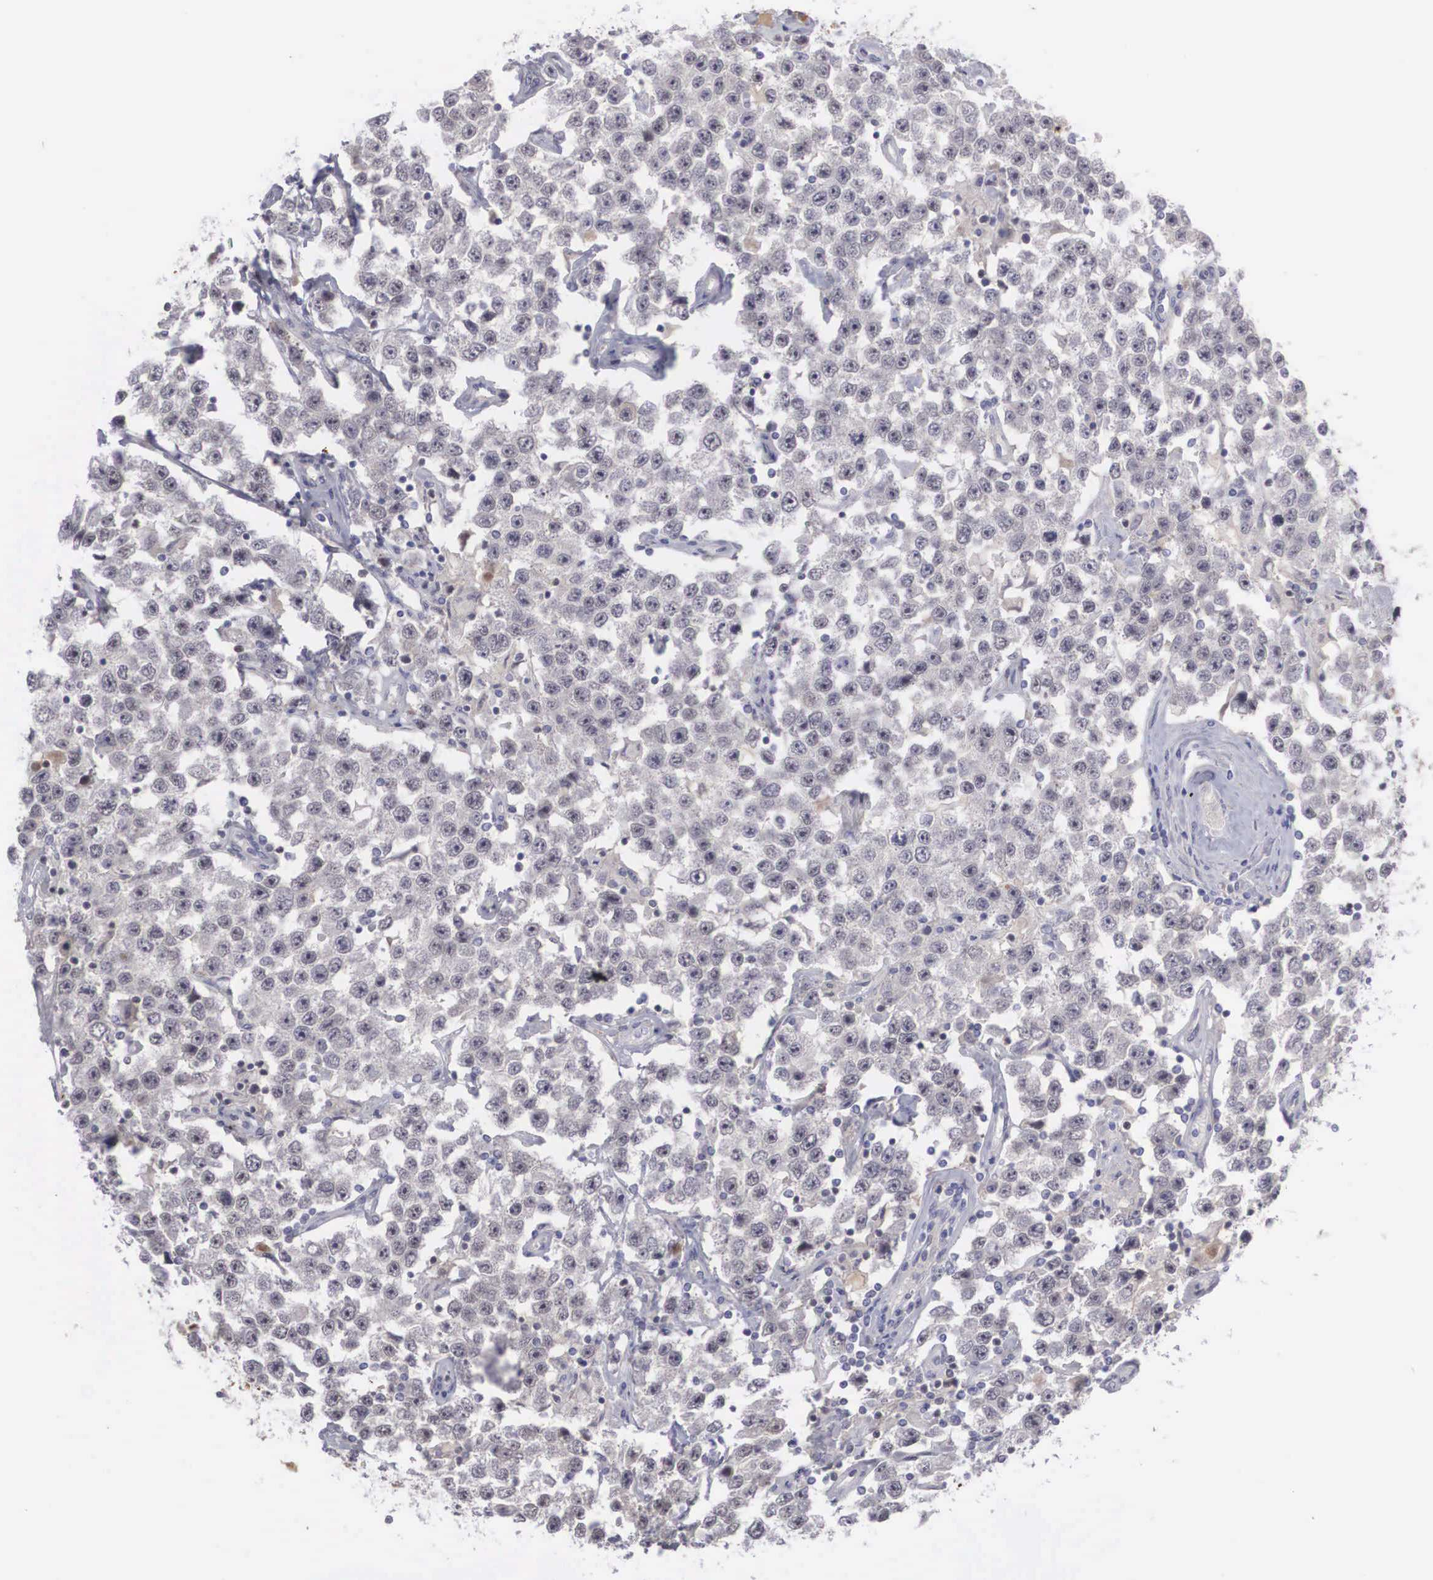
{"staining": {"intensity": "weak", "quantity": "<25%", "location": "nuclear"}, "tissue": "testis cancer", "cell_type": "Tumor cells", "image_type": "cancer", "snomed": [{"axis": "morphology", "description": "Seminoma, NOS"}, {"axis": "topography", "description": "Testis"}], "caption": "High power microscopy histopathology image of an IHC histopathology image of testis cancer (seminoma), revealing no significant positivity in tumor cells. (DAB immunohistochemistry visualized using brightfield microscopy, high magnification).", "gene": "RBPJ", "patient": {"sex": "male", "age": 52}}